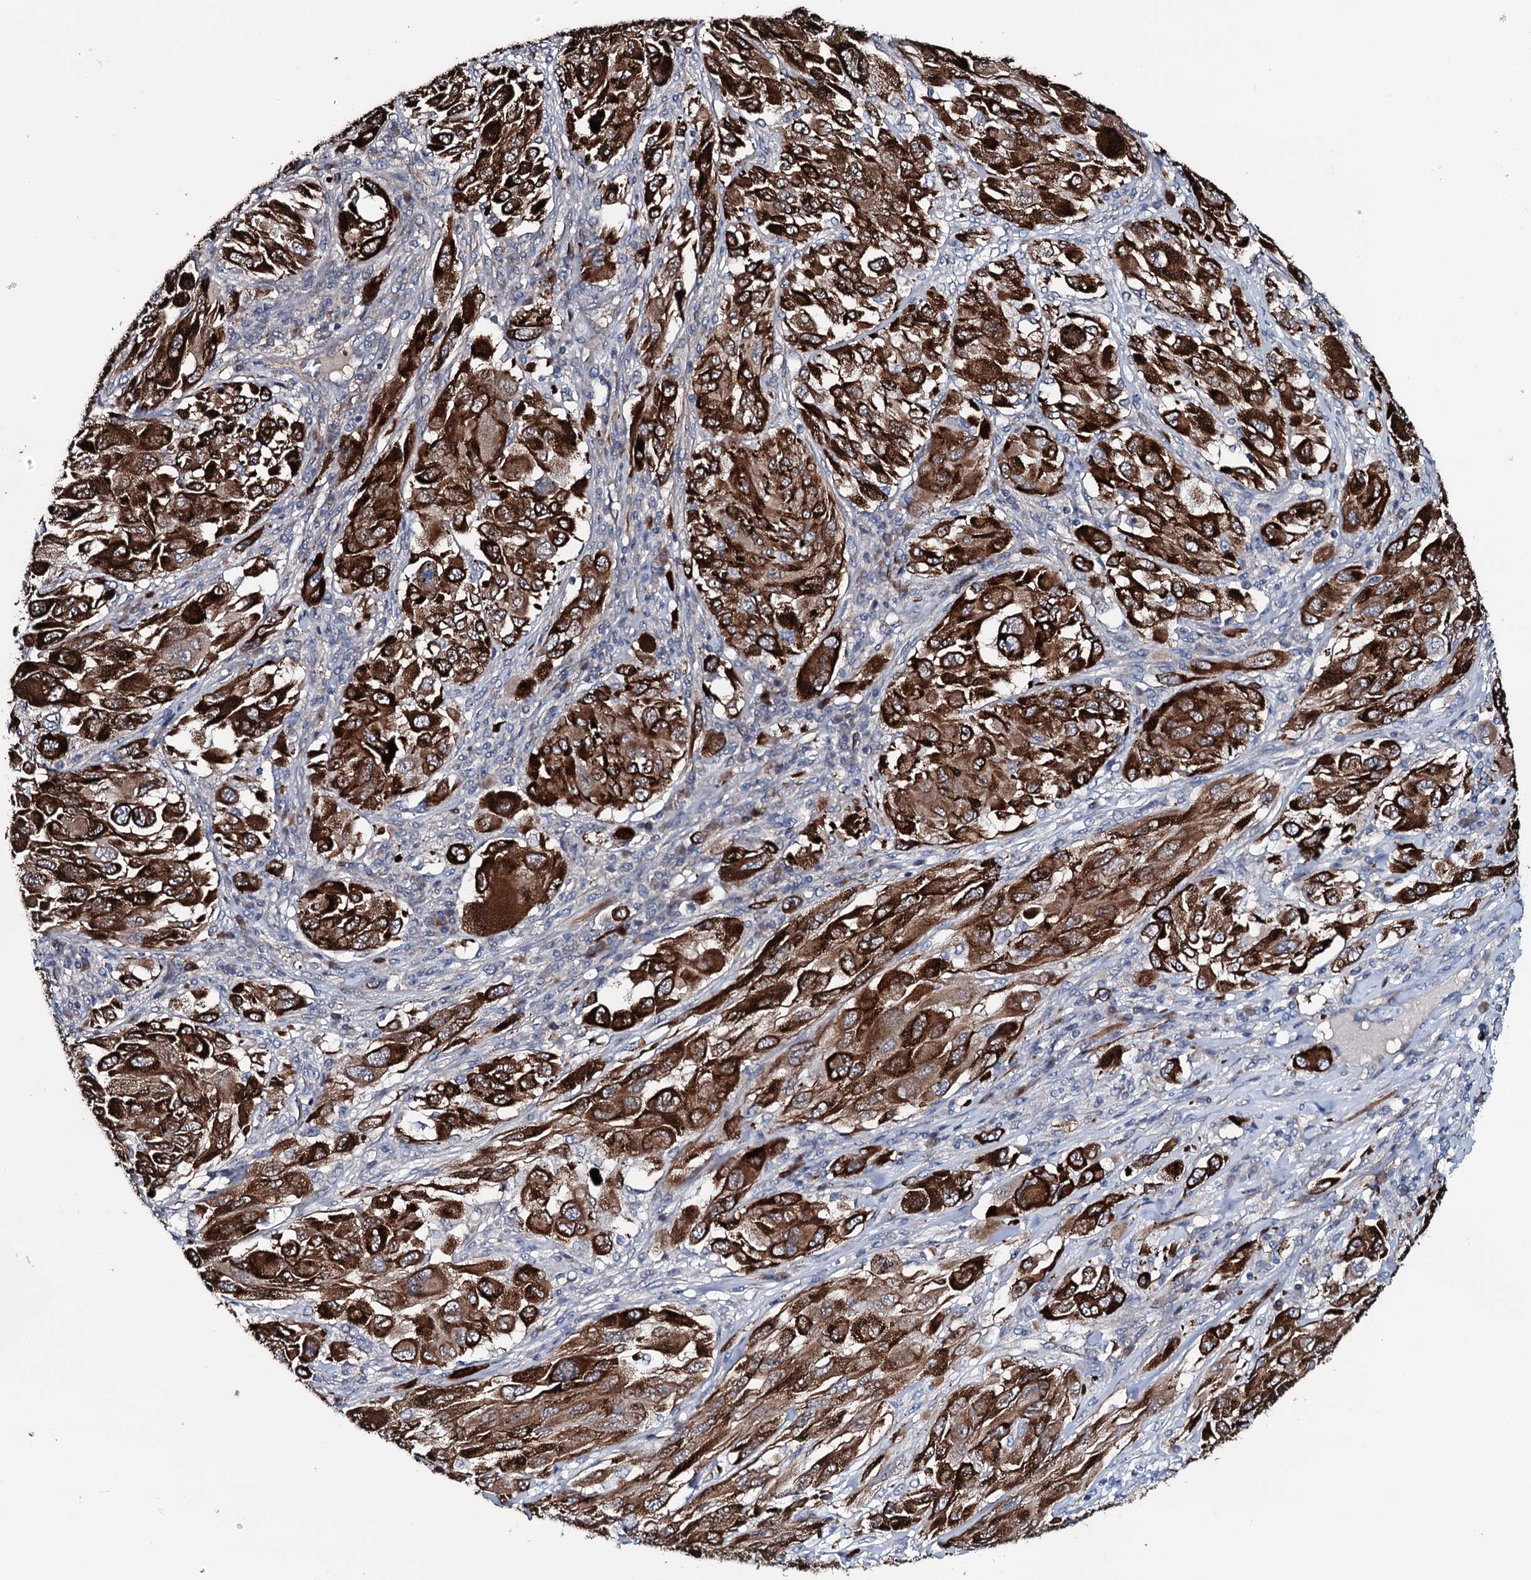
{"staining": {"intensity": "strong", "quantity": ">75%", "location": "cytoplasmic/membranous"}, "tissue": "melanoma", "cell_type": "Tumor cells", "image_type": "cancer", "snomed": [{"axis": "morphology", "description": "Malignant melanoma, NOS"}, {"axis": "topography", "description": "Skin"}], "caption": "IHC histopathology image of human melanoma stained for a protein (brown), which displays high levels of strong cytoplasmic/membranous expression in about >75% of tumor cells.", "gene": "IL12B", "patient": {"sex": "female", "age": 91}}